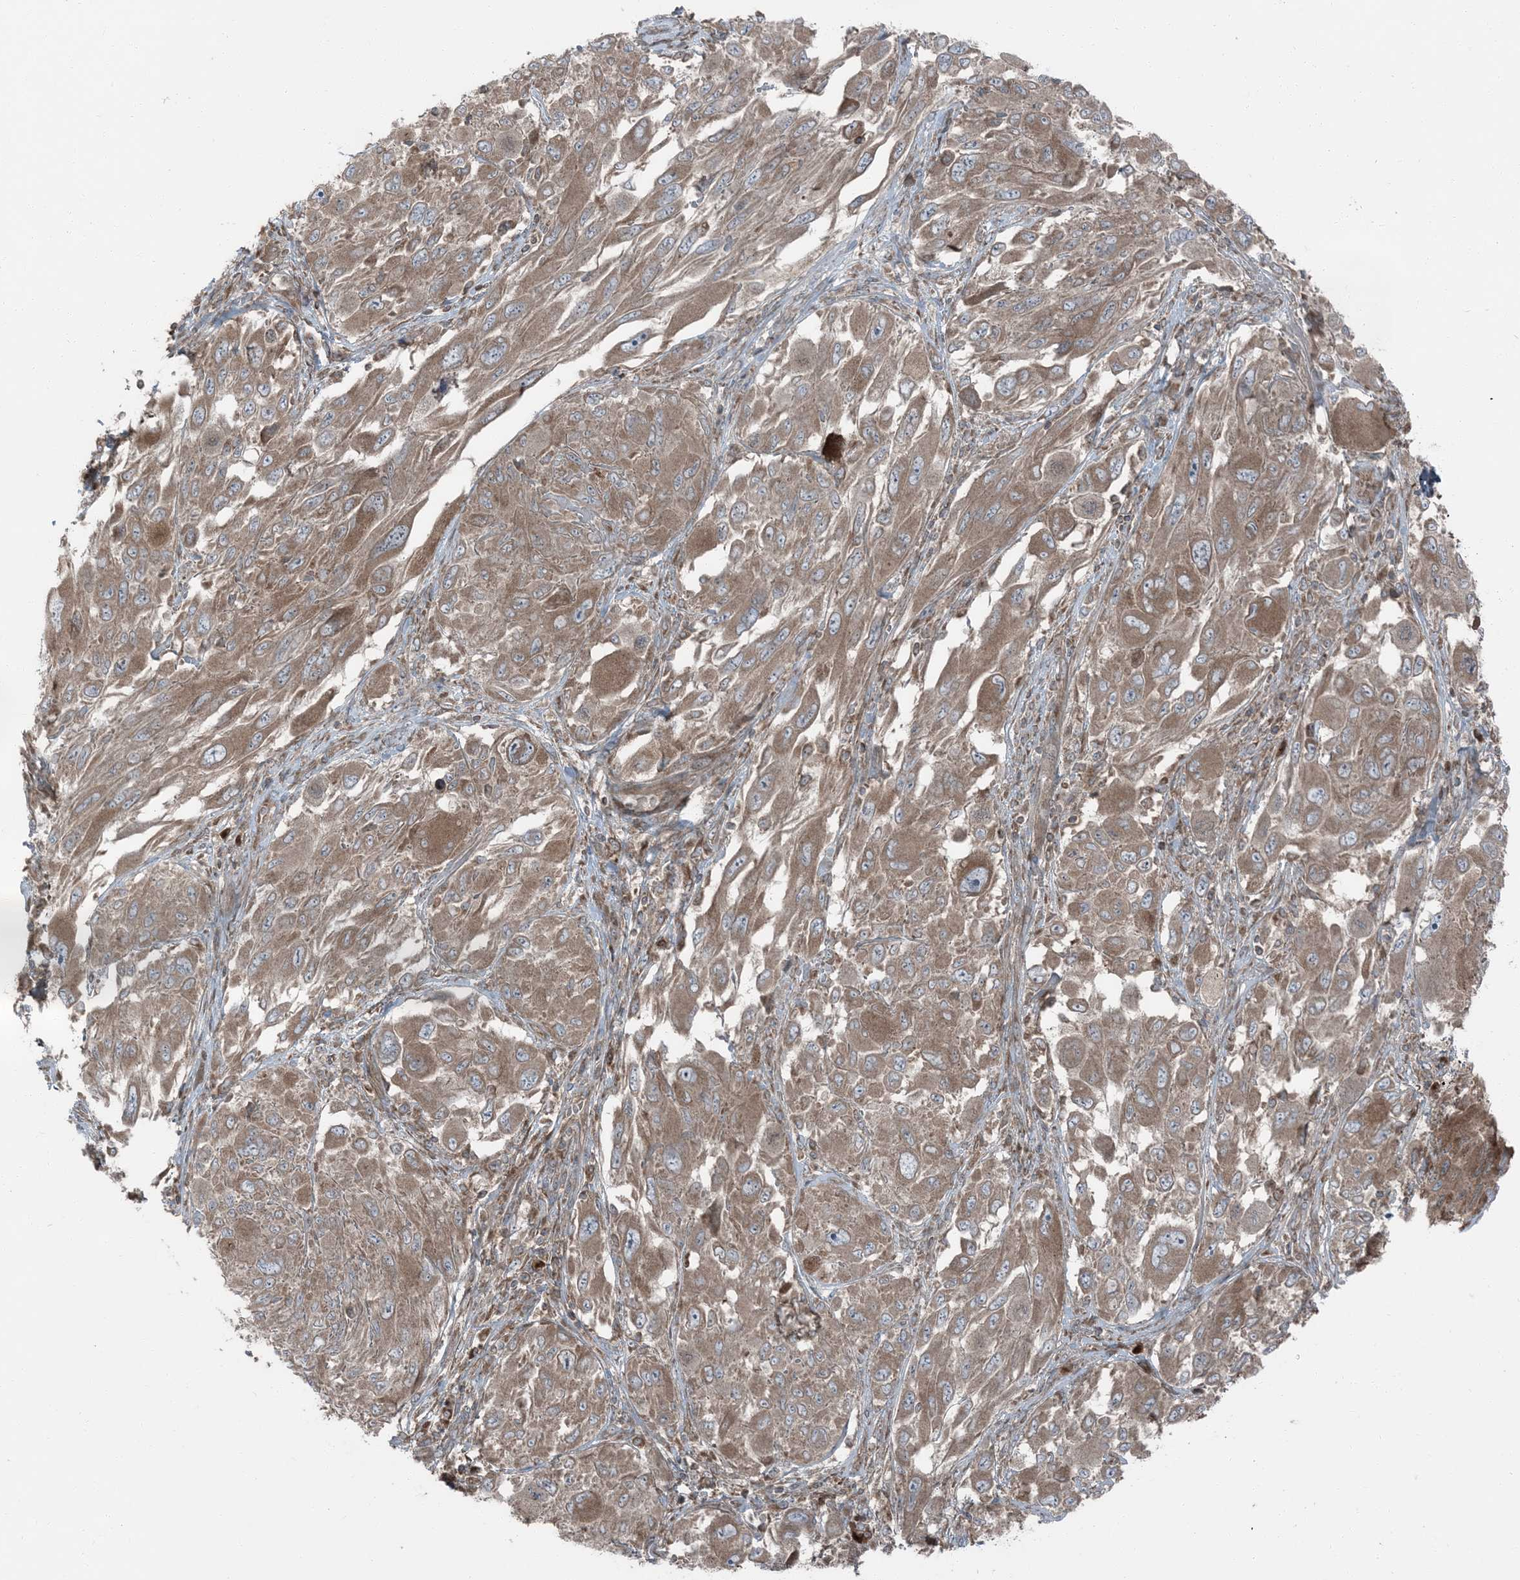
{"staining": {"intensity": "moderate", "quantity": ">75%", "location": "cytoplasmic/membranous"}, "tissue": "melanoma", "cell_type": "Tumor cells", "image_type": "cancer", "snomed": [{"axis": "morphology", "description": "Malignant melanoma, NOS"}, {"axis": "topography", "description": "Skin"}], "caption": "Melanoma tissue exhibits moderate cytoplasmic/membranous staining in approximately >75% of tumor cells", "gene": "RAB3GAP1", "patient": {"sex": "female", "age": 91}}